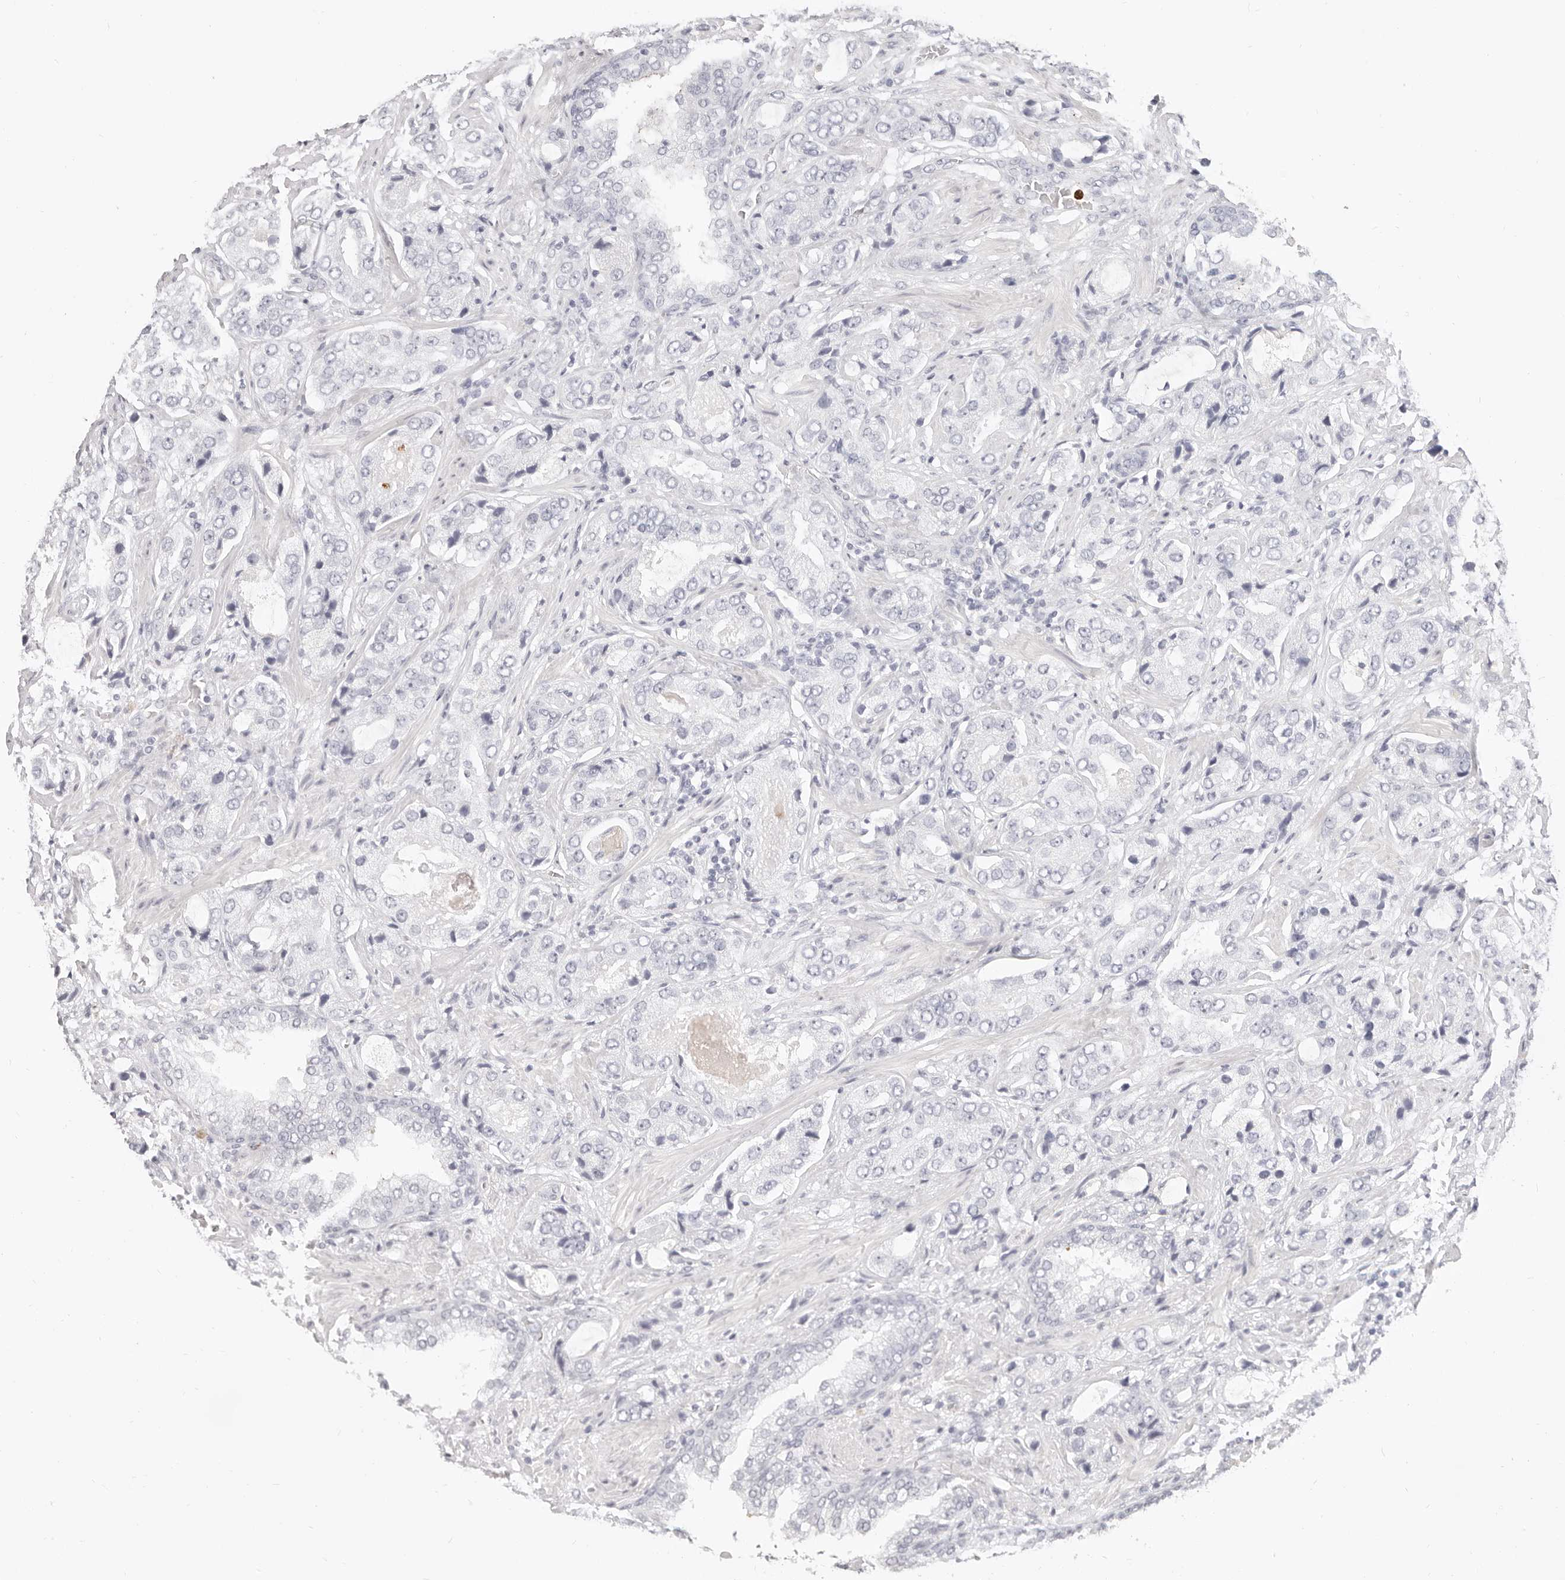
{"staining": {"intensity": "negative", "quantity": "none", "location": "none"}, "tissue": "prostate cancer", "cell_type": "Tumor cells", "image_type": "cancer", "snomed": [{"axis": "morphology", "description": "Normal tissue, NOS"}, {"axis": "morphology", "description": "Adenocarcinoma, High grade"}, {"axis": "topography", "description": "Prostate"}, {"axis": "topography", "description": "Peripheral nerve tissue"}], "caption": "High magnification brightfield microscopy of prostate cancer (high-grade adenocarcinoma) stained with DAB (brown) and counterstained with hematoxylin (blue): tumor cells show no significant staining. (DAB immunohistochemistry (IHC), high magnification).", "gene": "CAMP", "patient": {"sex": "male", "age": 59}}